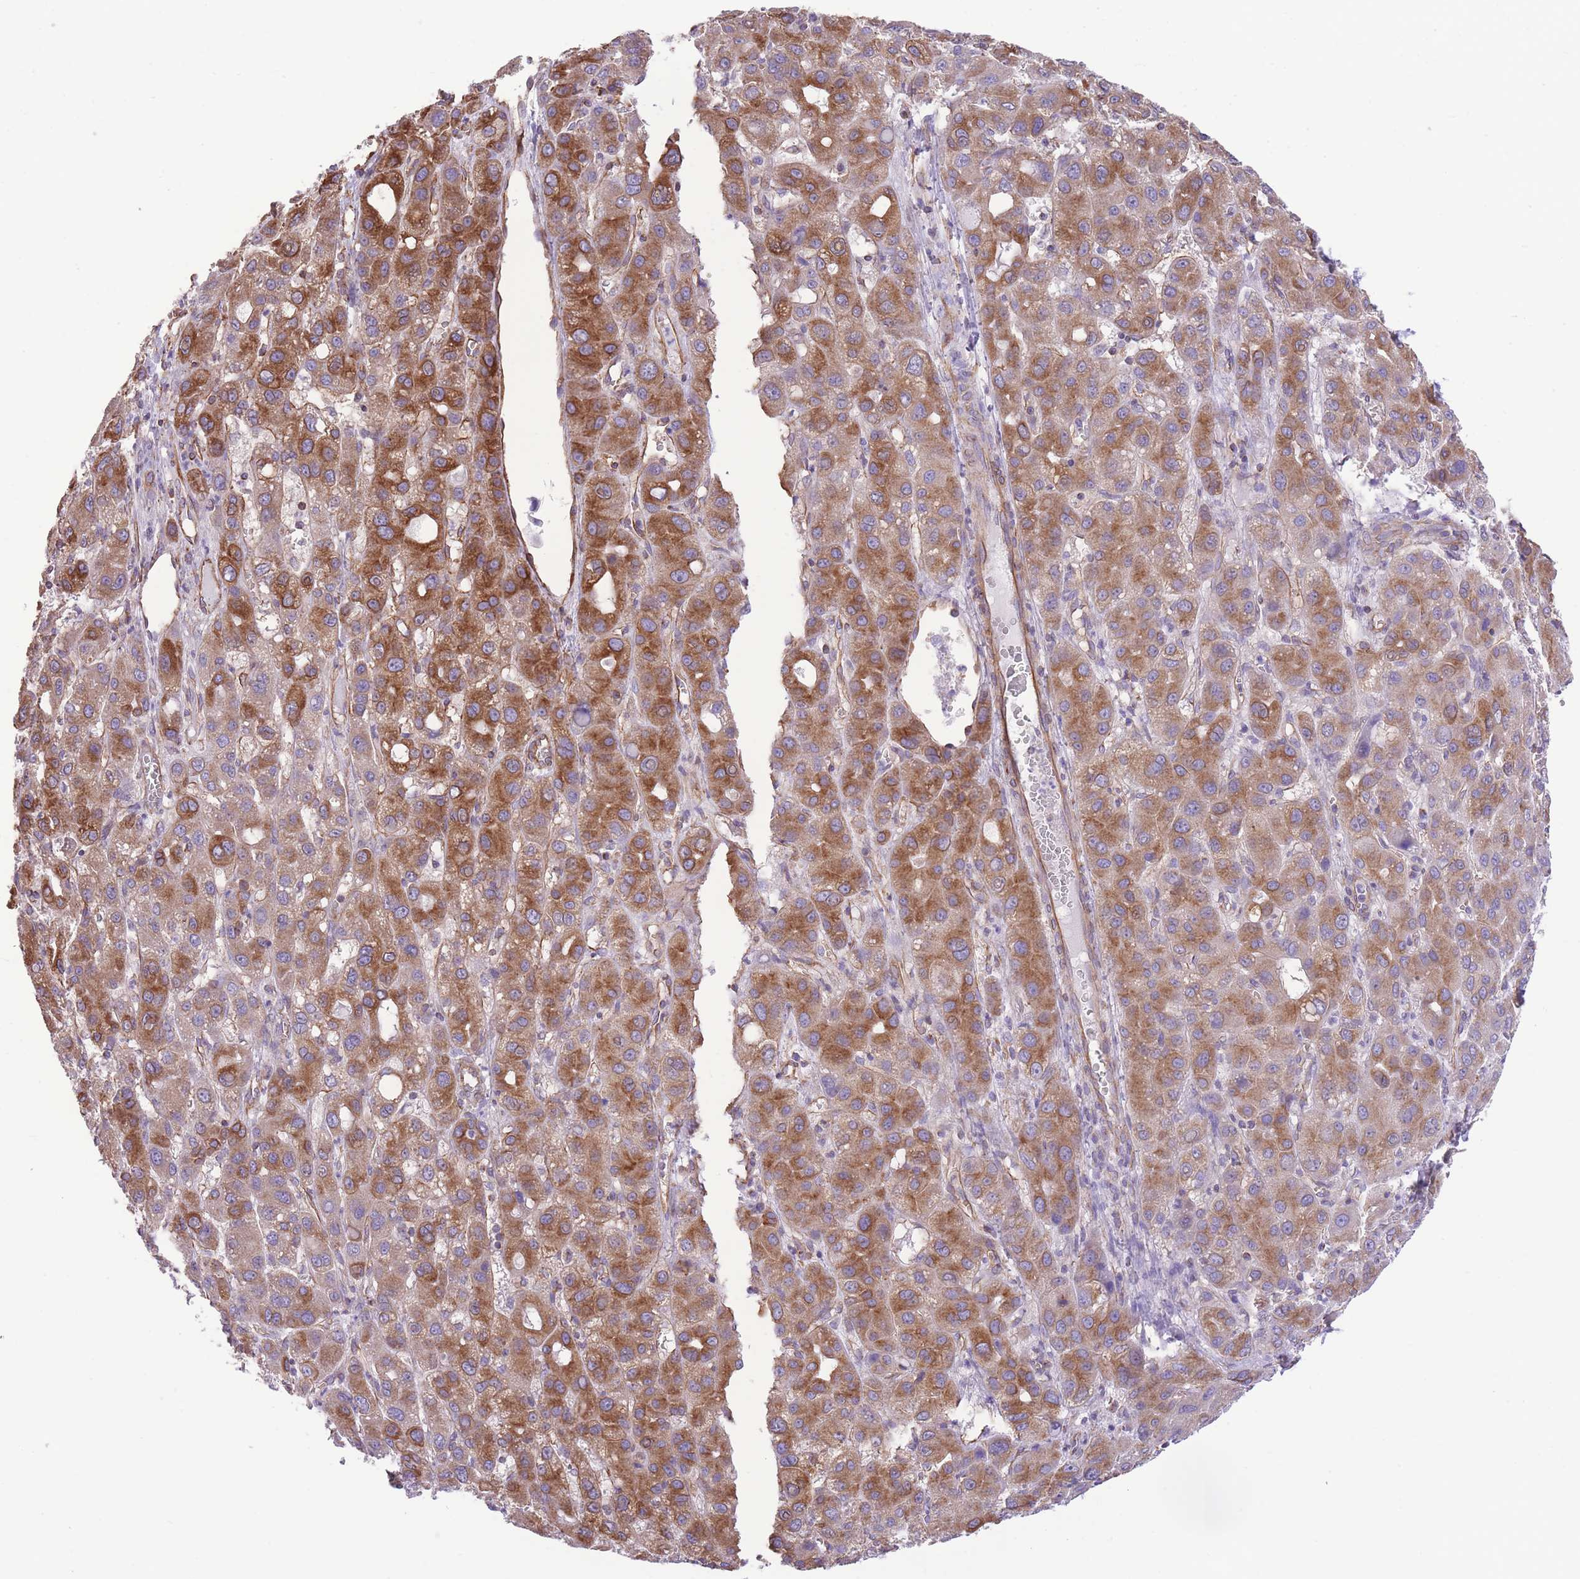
{"staining": {"intensity": "moderate", "quantity": ">75%", "location": "cytoplasmic/membranous"}, "tissue": "liver cancer", "cell_type": "Tumor cells", "image_type": "cancer", "snomed": [{"axis": "morphology", "description": "Carcinoma, Hepatocellular, NOS"}, {"axis": "topography", "description": "Liver"}], "caption": "Brown immunohistochemical staining in liver cancer displays moderate cytoplasmic/membranous staining in about >75% of tumor cells. (DAB IHC, brown staining for protein, blue staining for nuclei).", "gene": "RHOU", "patient": {"sex": "male", "age": 55}}